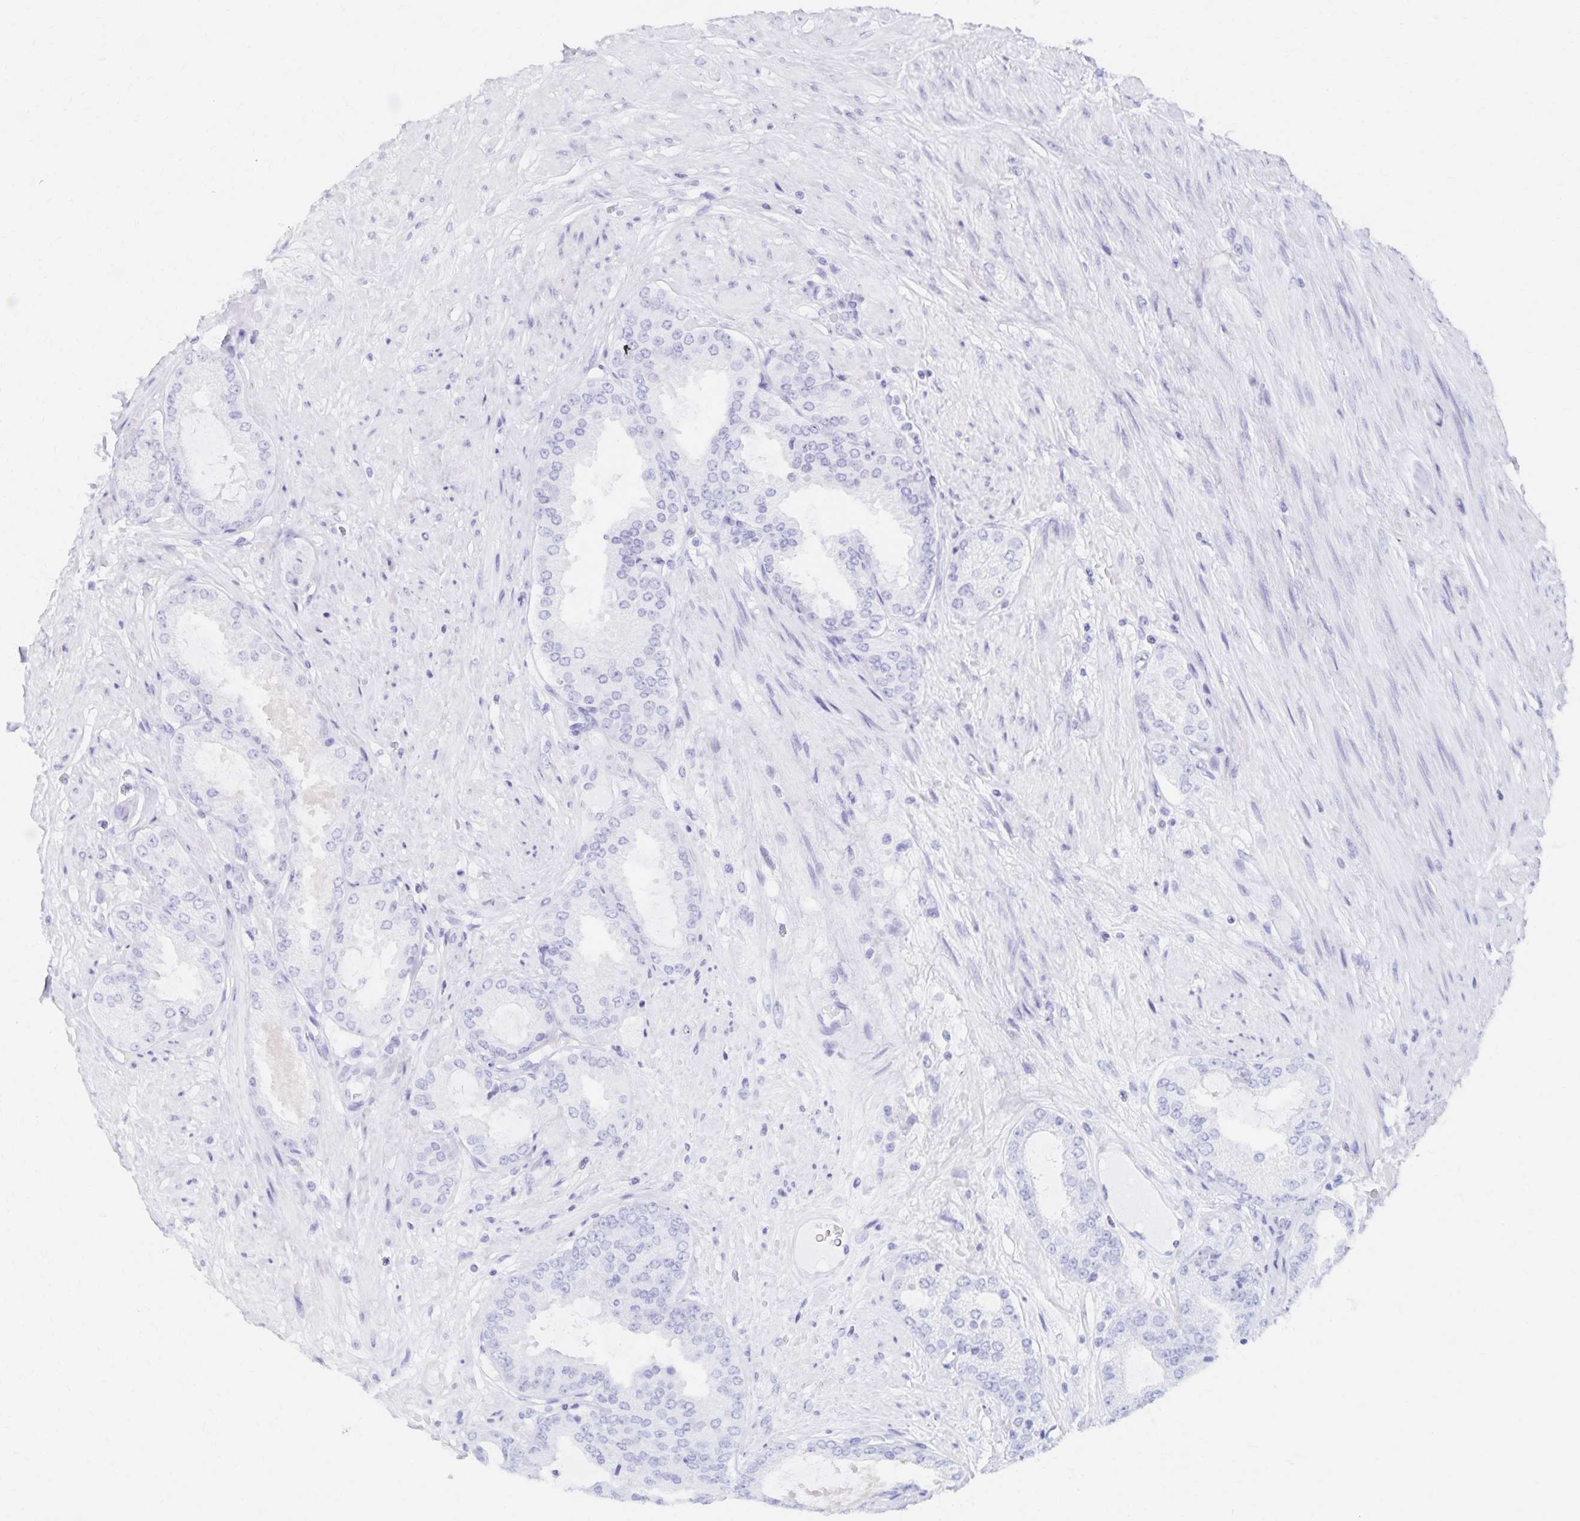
{"staining": {"intensity": "negative", "quantity": "none", "location": "none"}, "tissue": "prostate cancer", "cell_type": "Tumor cells", "image_type": "cancer", "snomed": [{"axis": "morphology", "description": "Adenocarcinoma, High grade"}, {"axis": "topography", "description": "Prostate"}], "caption": "The photomicrograph demonstrates no significant expression in tumor cells of prostate cancer (adenocarcinoma (high-grade)). The staining was performed using DAB (3,3'-diaminobenzidine) to visualize the protein expression in brown, while the nuclei were stained in blue with hematoxylin (Magnification: 20x).", "gene": "C2orf50", "patient": {"sex": "male", "age": 71}}